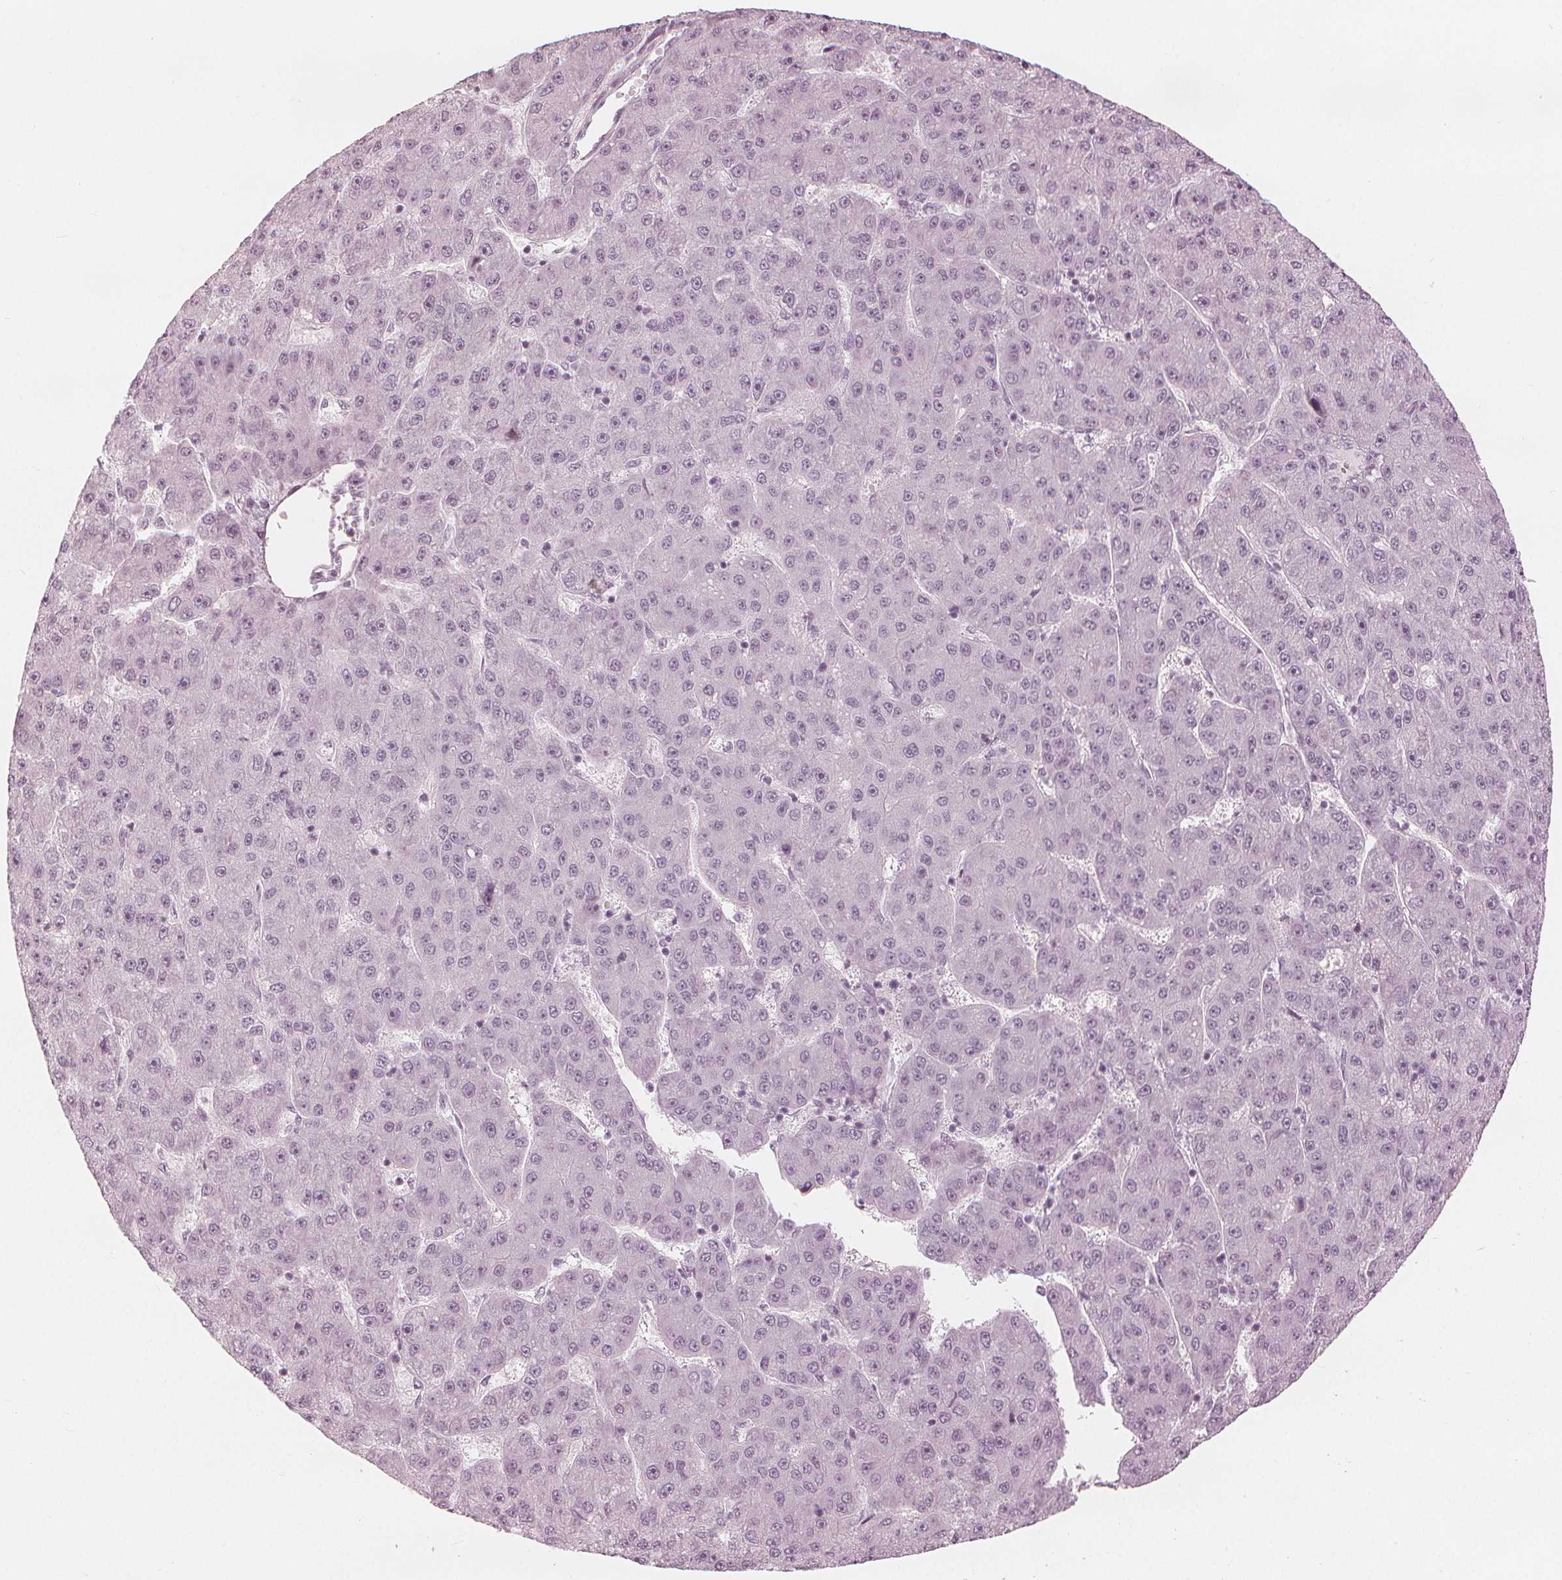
{"staining": {"intensity": "negative", "quantity": "none", "location": "none"}, "tissue": "liver cancer", "cell_type": "Tumor cells", "image_type": "cancer", "snomed": [{"axis": "morphology", "description": "Carcinoma, Hepatocellular, NOS"}, {"axis": "topography", "description": "Liver"}], "caption": "The image shows no staining of tumor cells in hepatocellular carcinoma (liver). (Stains: DAB (3,3'-diaminobenzidine) immunohistochemistry (IHC) with hematoxylin counter stain, Microscopy: brightfield microscopy at high magnification).", "gene": "PAEP", "patient": {"sex": "male", "age": 67}}